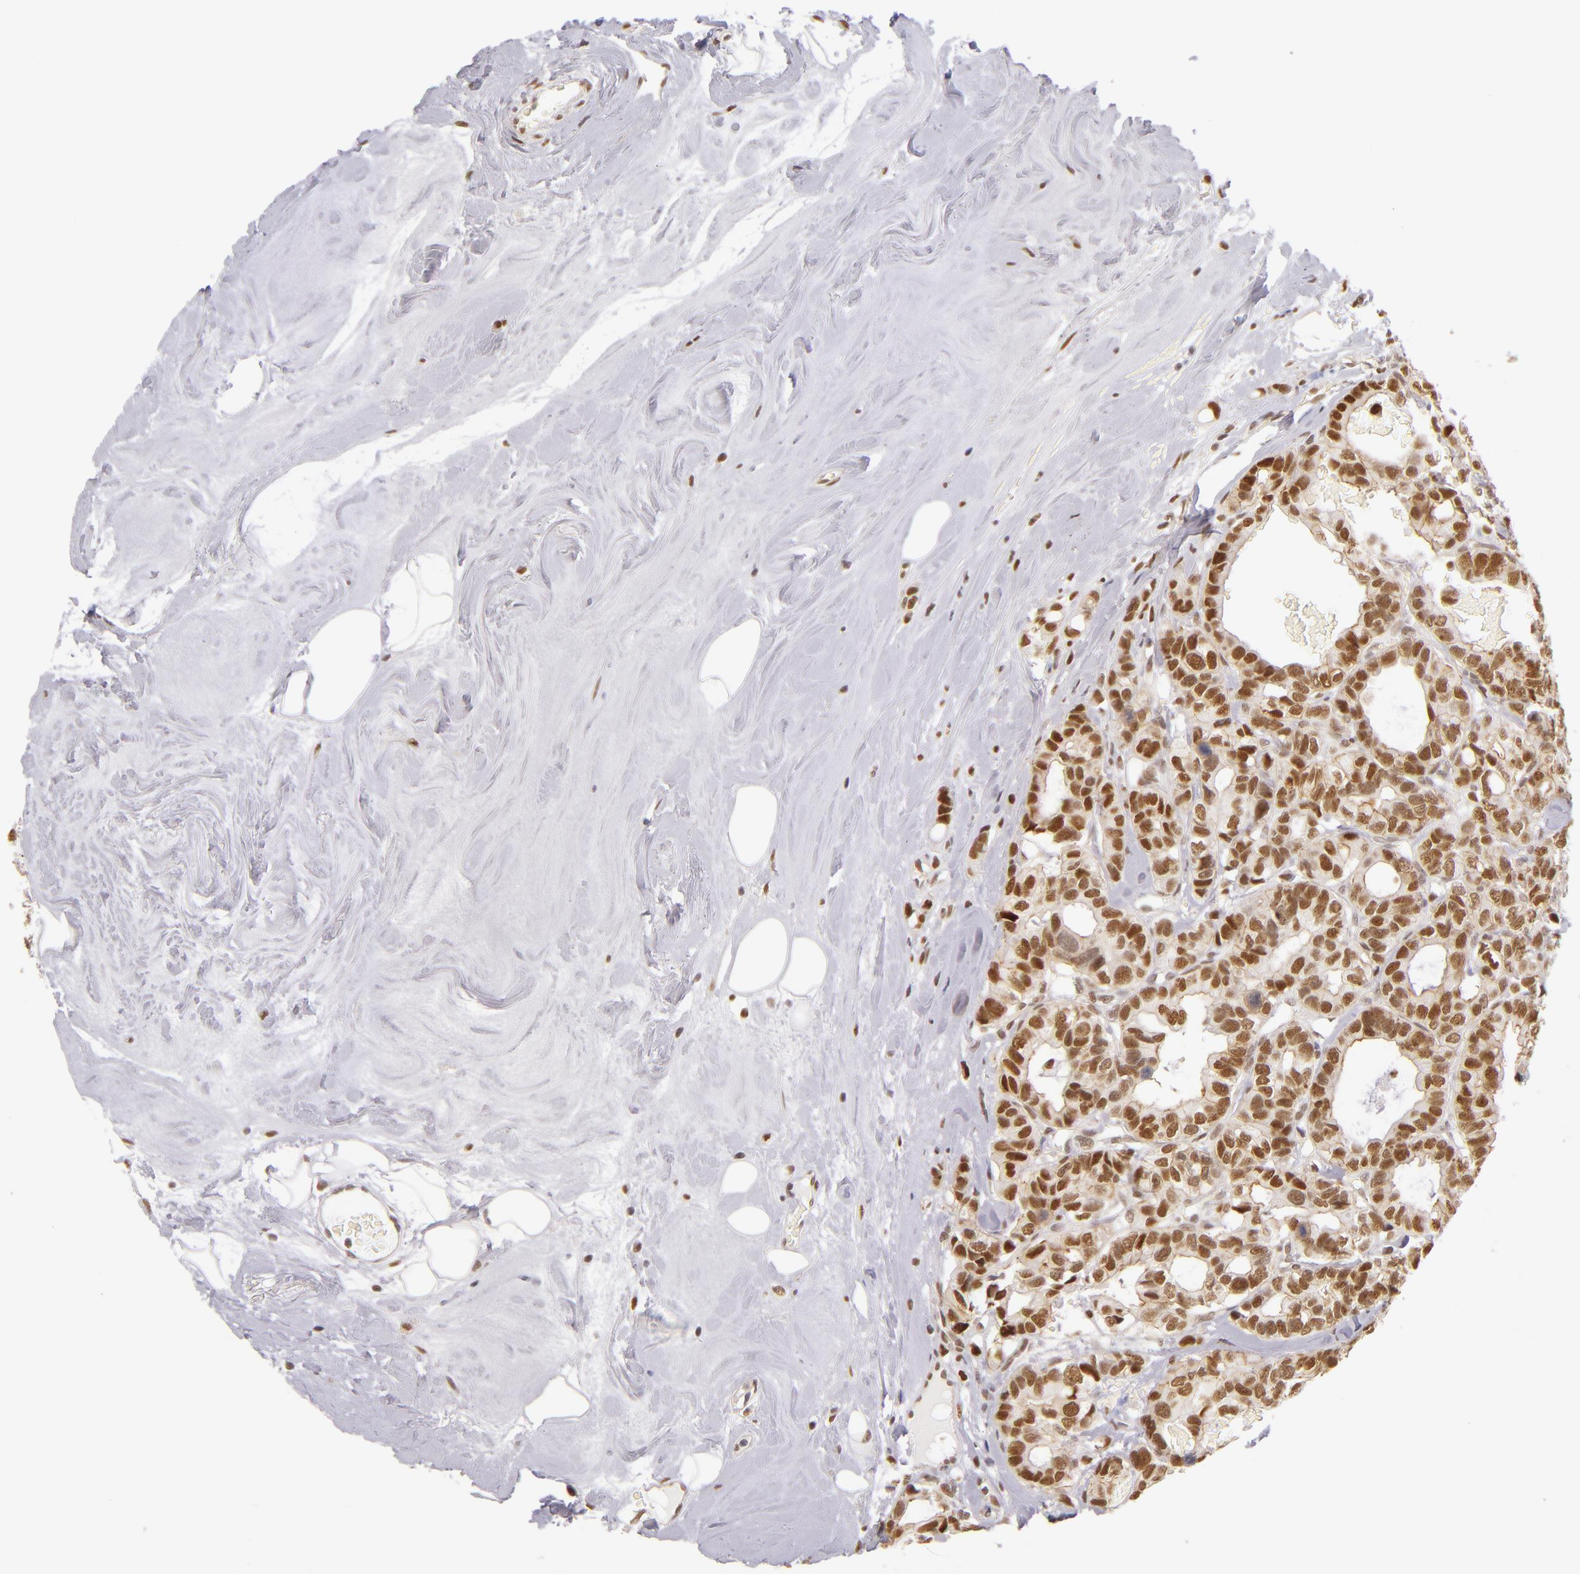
{"staining": {"intensity": "moderate", "quantity": ">75%", "location": "nuclear"}, "tissue": "breast cancer", "cell_type": "Tumor cells", "image_type": "cancer", "snomed": [{"axis": "morphology", "description": "Duct carcinoma"}, {"axis": "topography", "description": "Breast"}], "caption": "Breast infiltrating ductal carcinoma tissue displays moderate nuclear expression in approximately >75% of tumor cells The staining is performed using DAB (3,3'-diaminobenzidine) brown chromogen to label protein expression. The nuclei are counter-stained blue using hematoxylin.", "gene": "NCOR2", "patient": {"sex": "female", "age": 69}}